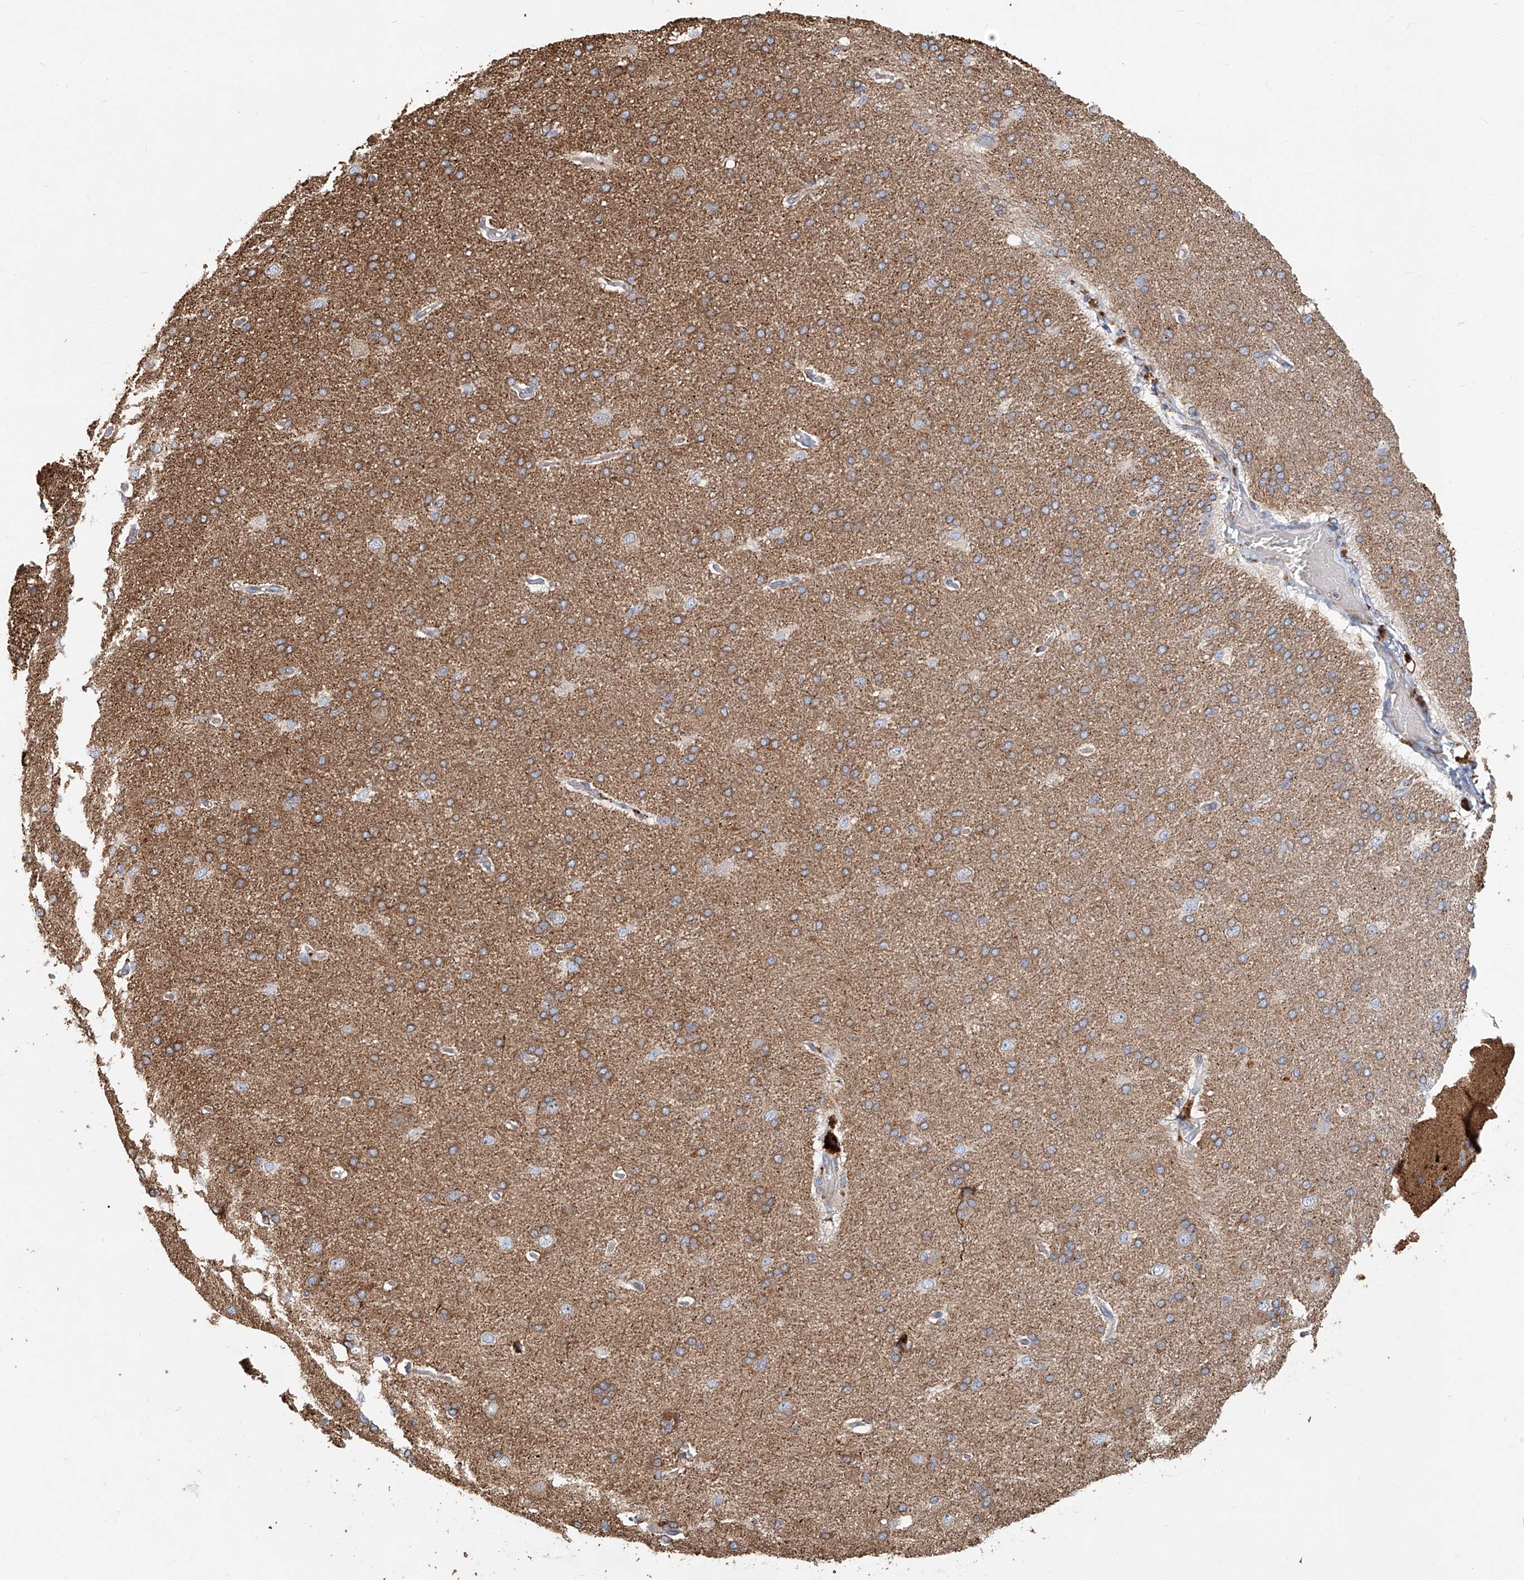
{"staining": {"intensity": "weak", "quantity": "25%-75%", "location": "cytoplasmic/membranous"}, "tissue": "cerebral cortex", "cell_type": "Endothelial cells", "image_type": "normal", "snomed": [{"axis": "morphology", "description": "Normal tissue, NOS"}, {"axis": "topography", "description": "Cerebral cortex"}], "caption": "Weak cytoplasmic/membranous positivity for a protein is seen in approximately 25%-75% of endothelial cells of unremarkable cerebral cortex using immunohistochemistry.", "gene": "HGSNAT", "patient": {"sex": "male", "age": 62}}